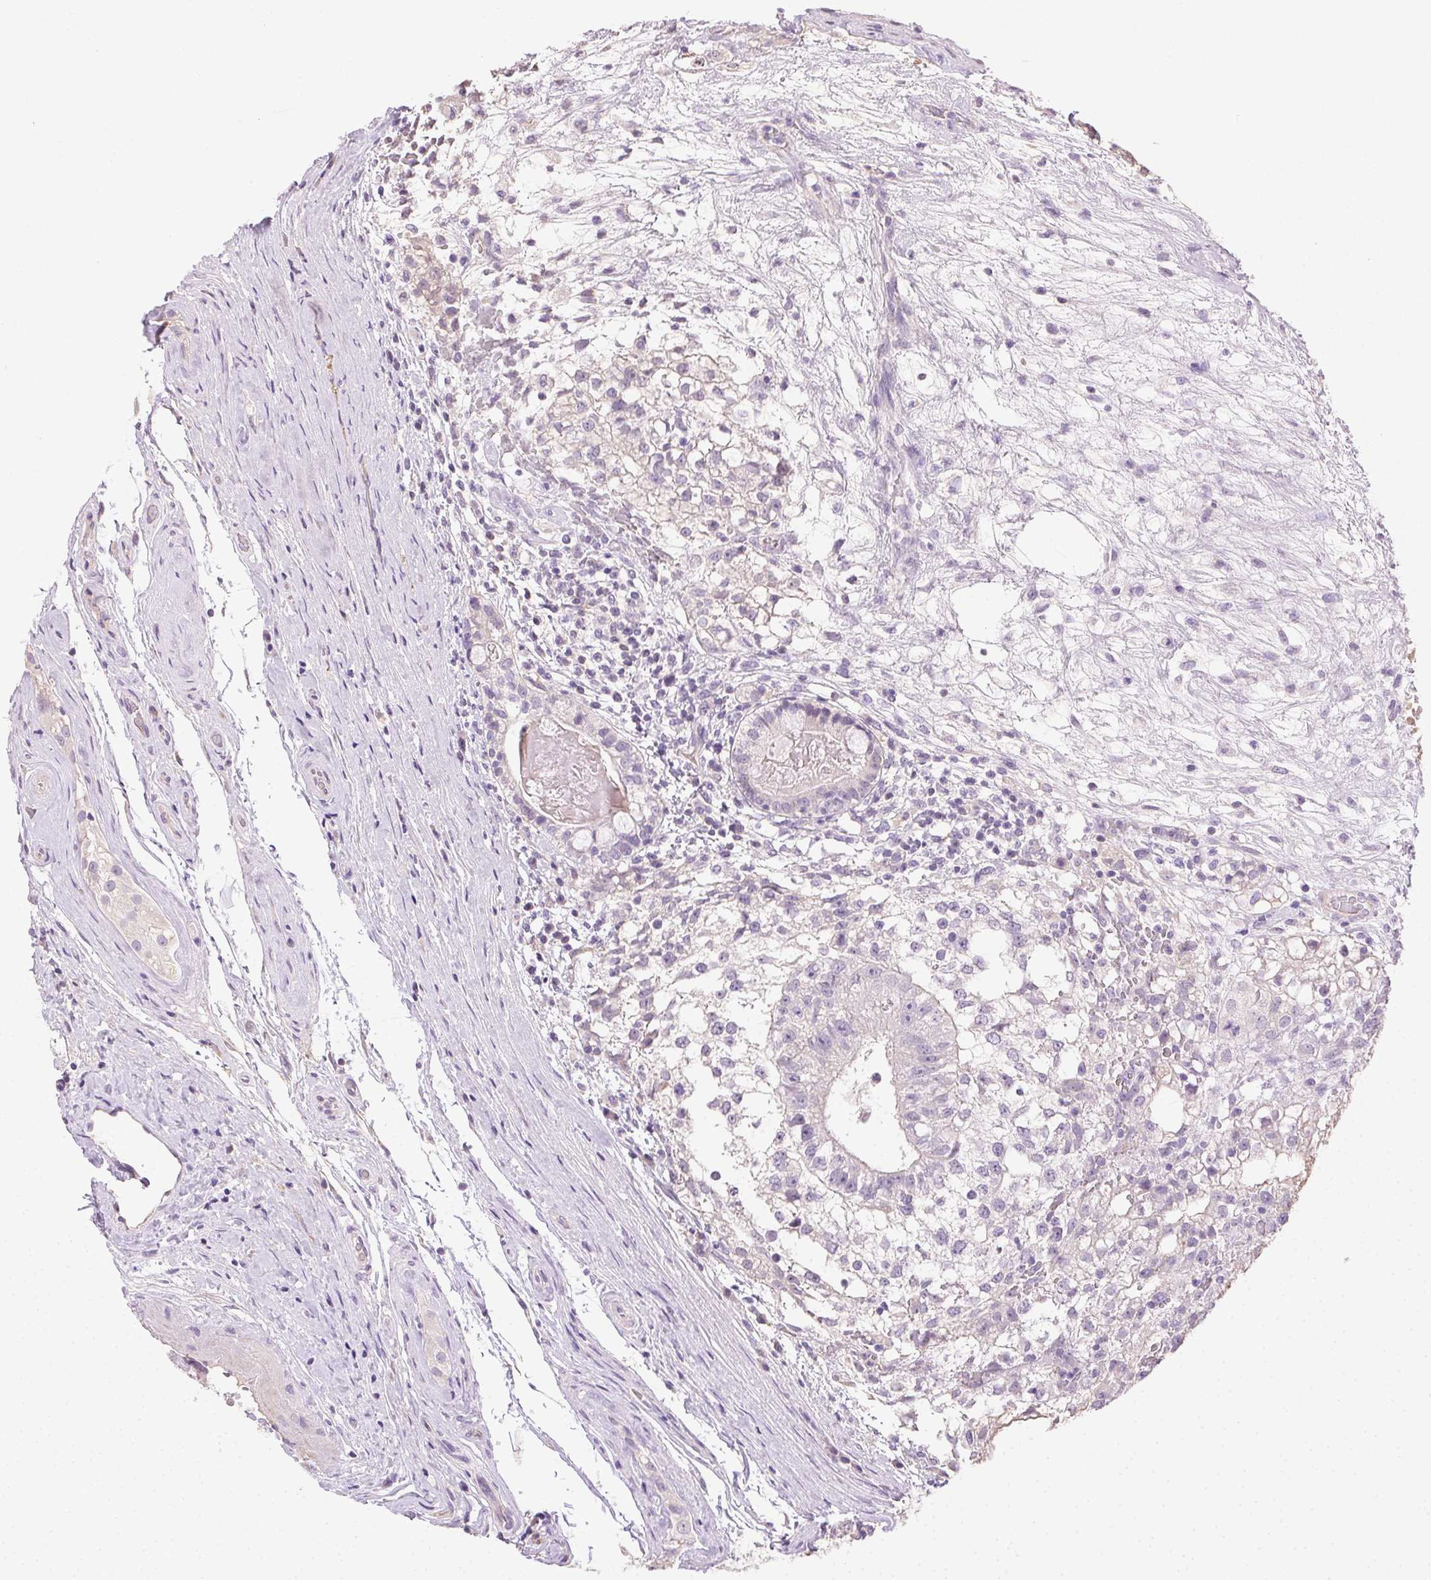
{"staining": {"intensity": "negative", "quantity": "none", "location": "none"}, "tissue": "testis cancer", "cell_type": "Tumor cells", "image_type": "cancer", "snomed": [{"axis": "morphology", "description": "Seminoma, NOS"}, {"axis": "morphology", "description": "Carcinoma, Embryonal, NOS"}, {"axis": "topography", "description": "Testis"}], "caption": "The micrograph reveals no staining of tumor cells in testis cancer.", "gene": "SYCE2", "patient": {"sex": "male", "age": 41}}